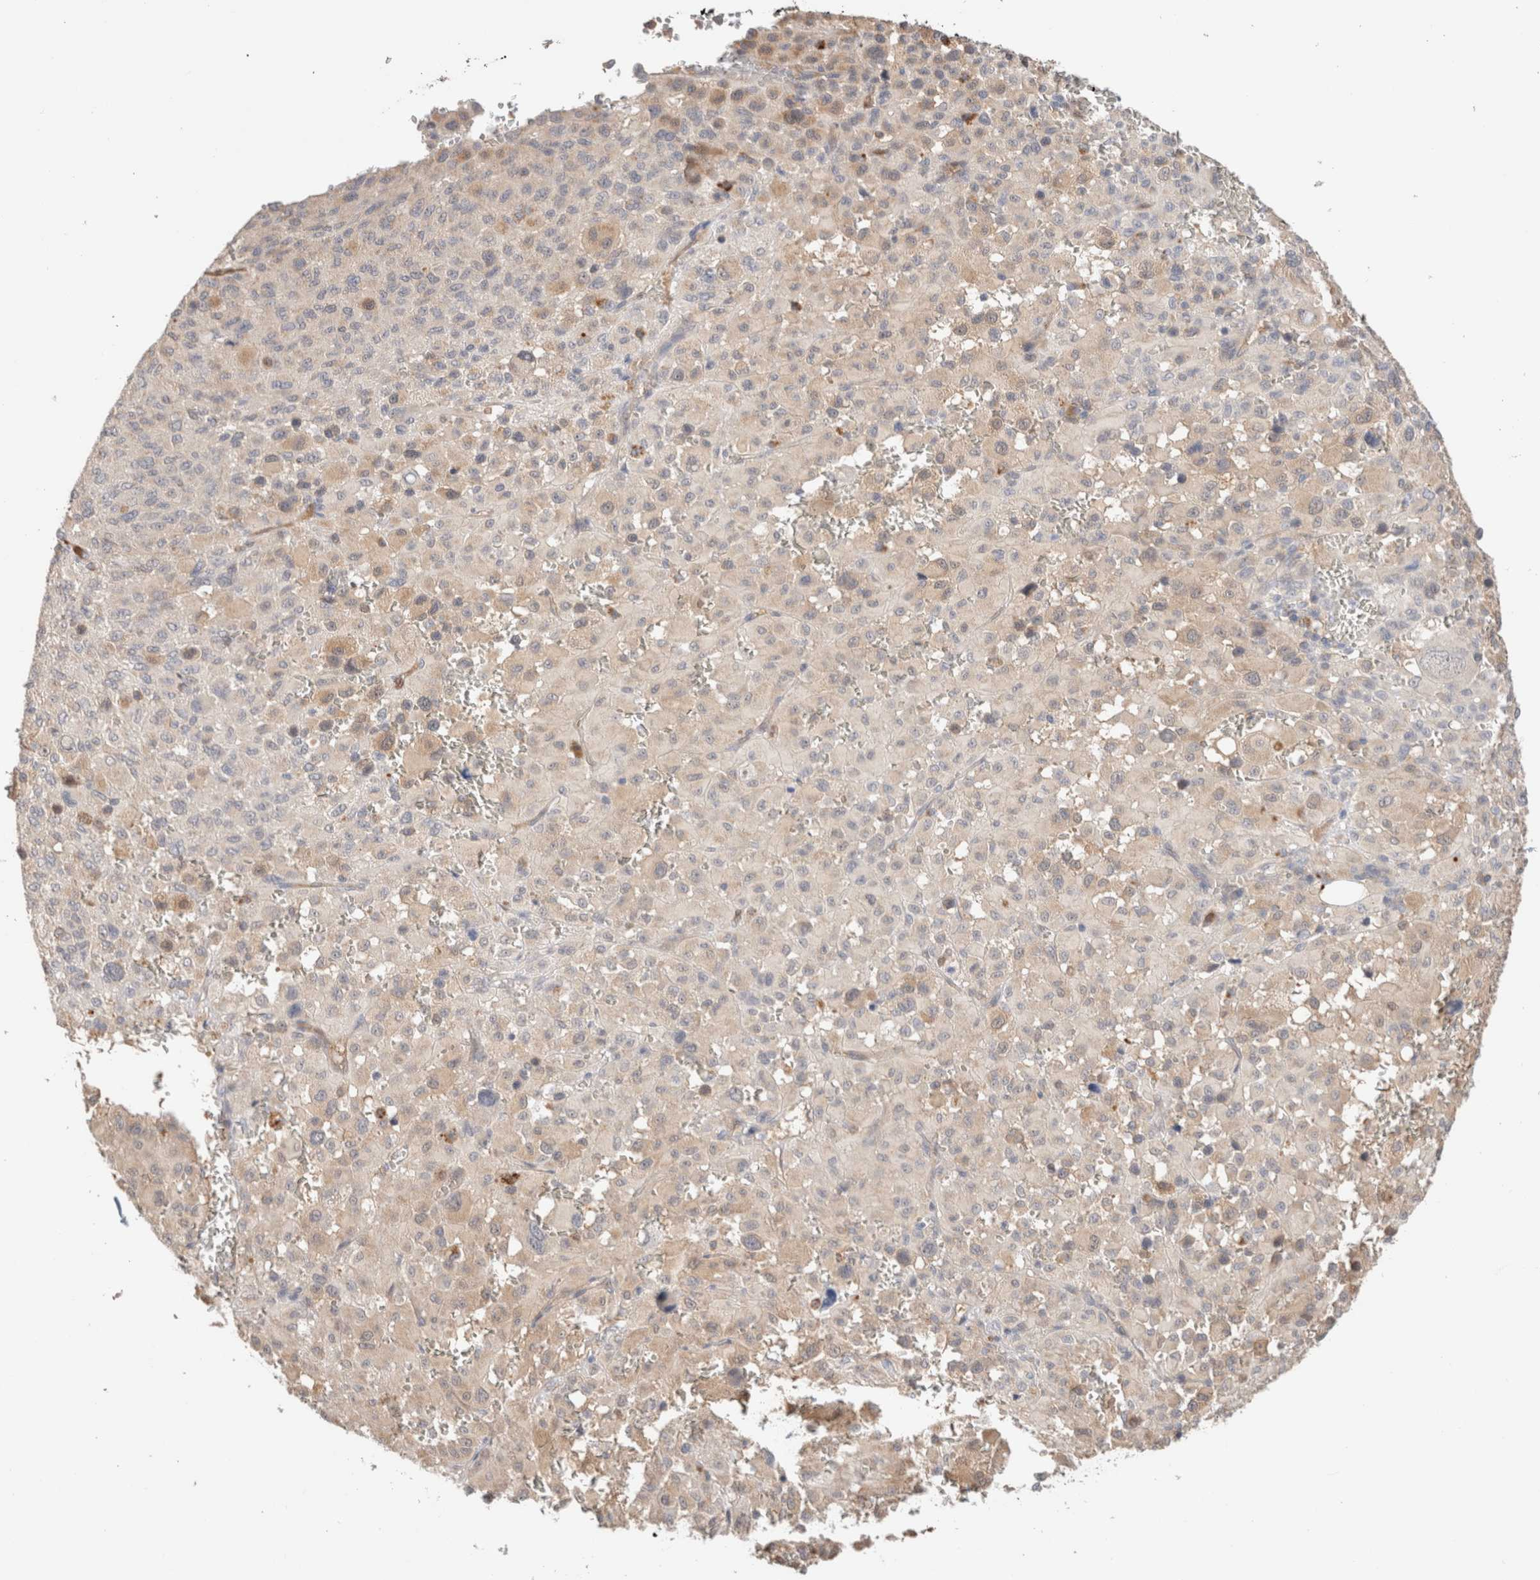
{"staining": {"intensity": "weak", "quantity": "25%-75%", "location": "cytoplasmic/membranous"}, "tissue": "melanoma", "cell_type": "Tumor cells", "image_type": "cancer", "snomed": [{"axis": "morphology", "description": "Malignant melanoma, Metastatic site"}, {"axis": "topography", "description": "Skin"}], "caption": "Immunohistochemical staining of melanoma displays low levels of weak cytoplasmic/membranous protein staining in about 25%-75% of tumor cells. (IHC, brightfield microscopy, high magnification).", "gene": "CA13", "patient": {"sex": "female", "age": 74}}